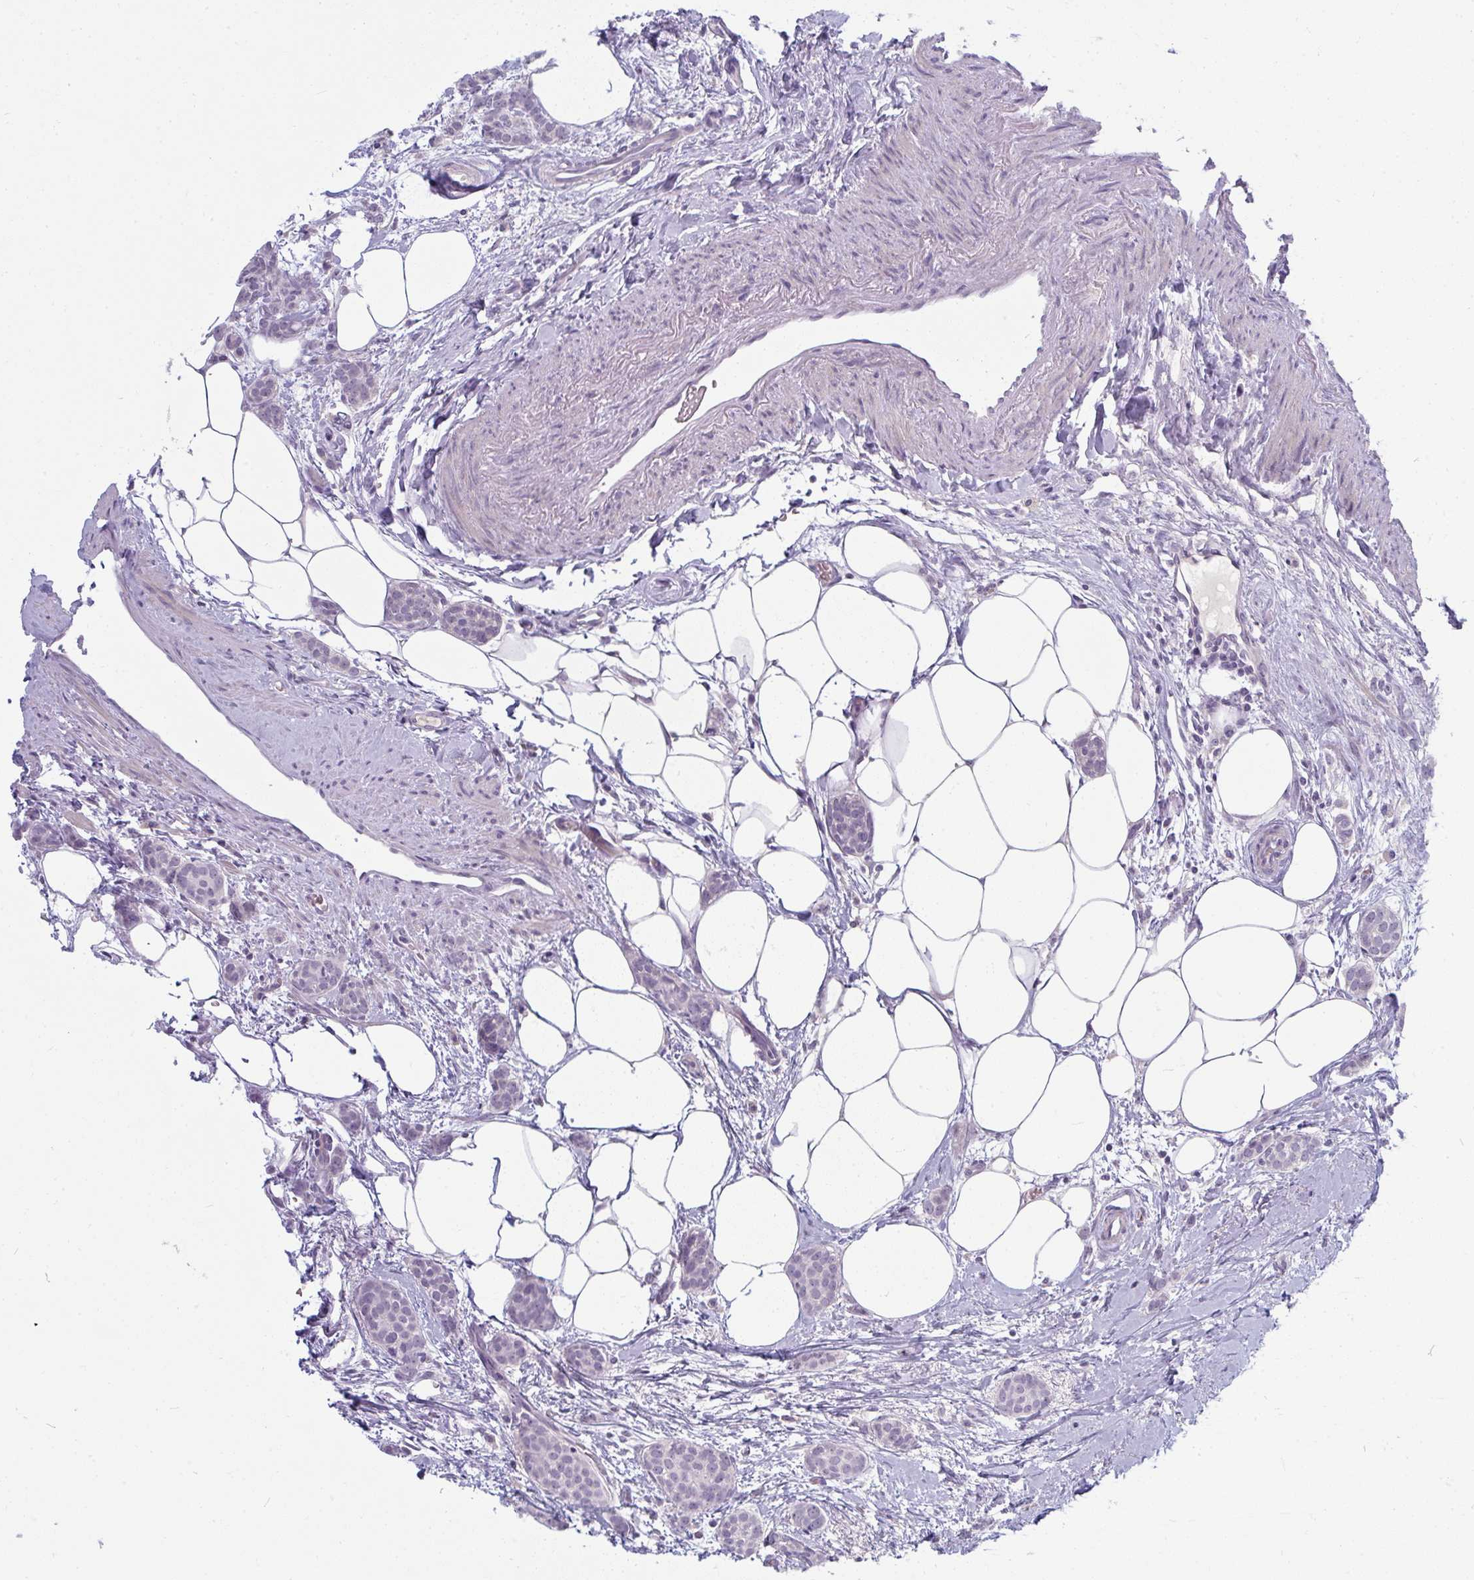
{"staining": {"intensity": "negative", "quantity": "none", "location": "none"}, "tissue": "breast cancer", "cell_type": "Tumor cells", "image_type": "cancer", "snomed": [{"axis": "morphology", "description": "Duct carcinoma"}, {"axis": "topography", "description": "Breast"}], "caption": "An IHC image of breast cancer (infiltrating ductal carcinoma) is shown. There is no staining in tumor cells of breast cancer (infiltrating ductal carcinoma).", "gene": "PPFIA4", "patient": {"sex": "female", "age": 72}}